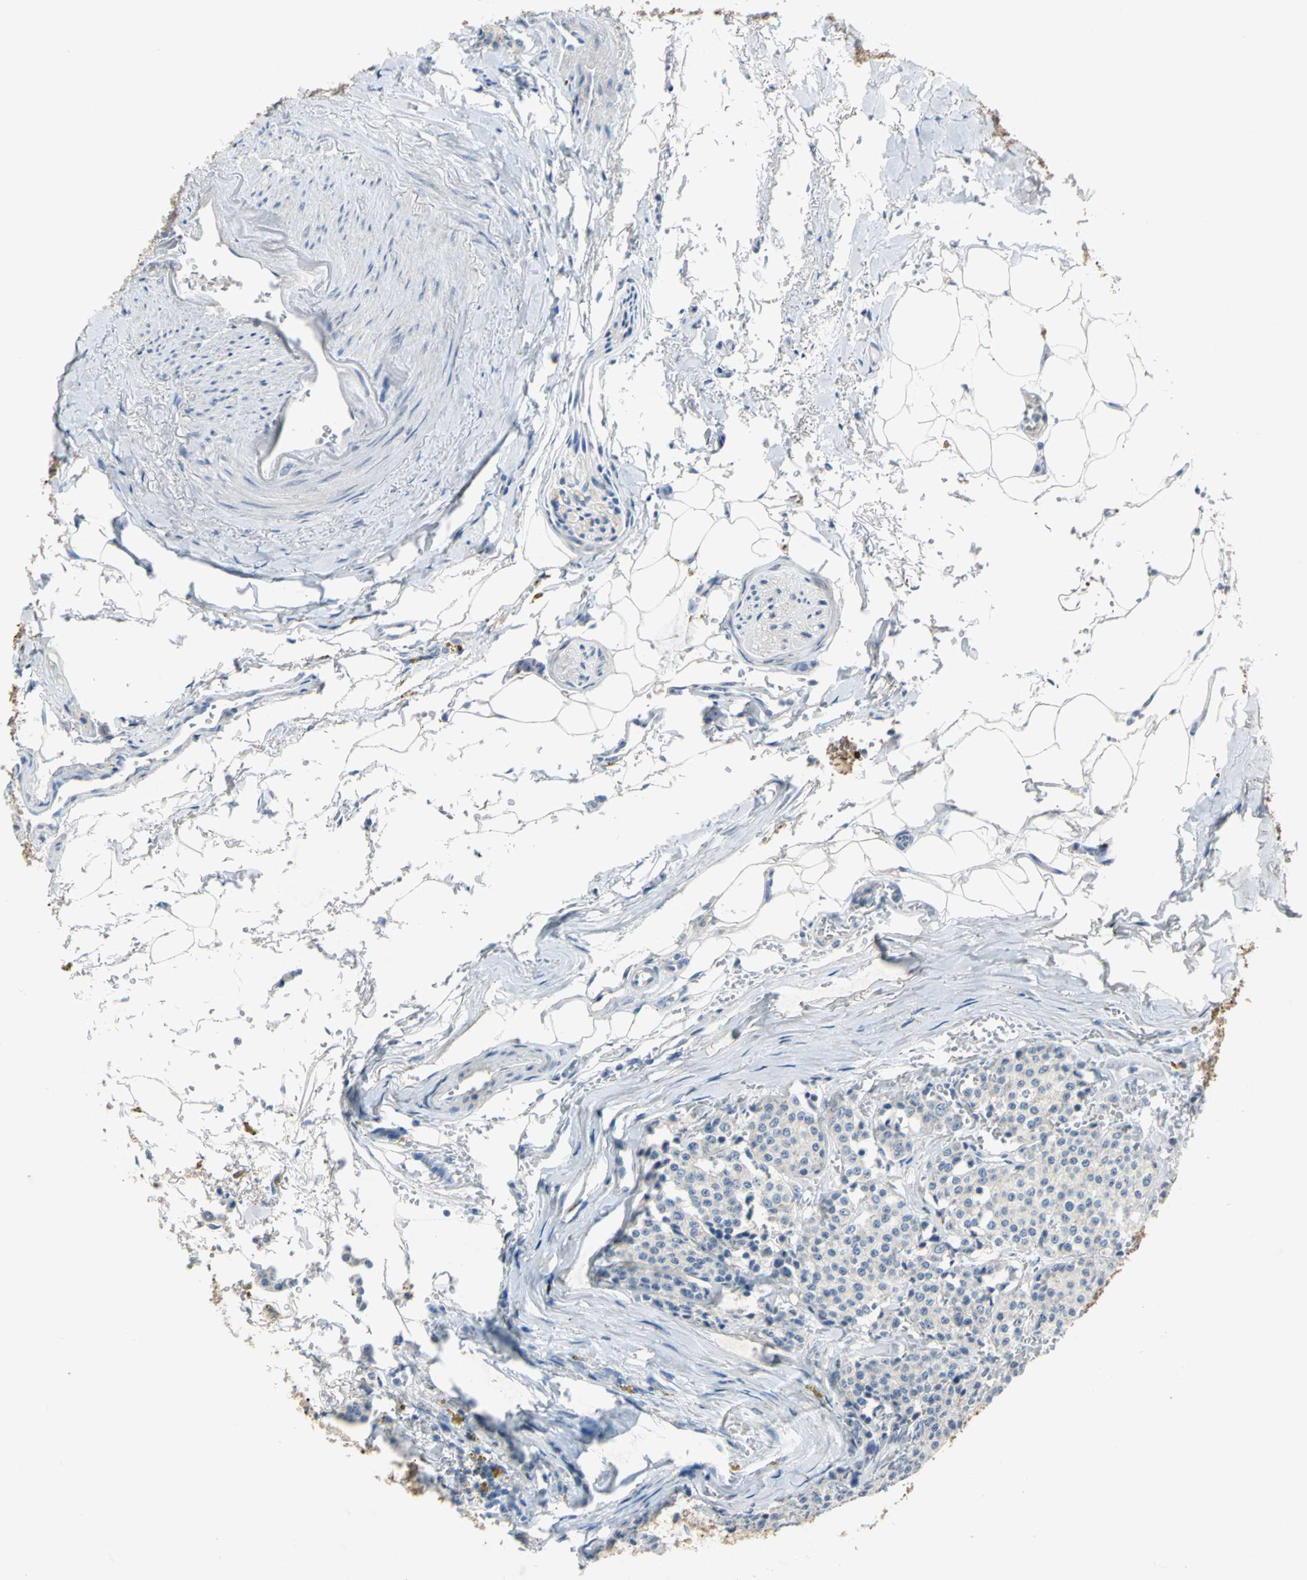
{"staining": {"intensity": "negative", "quantity": "none", "location": "none"}, "tissue": "carcinoid", "cell_type": "Tumor cells", "image_type": "cancer", "snomed": [{"axis": "morphology", "description": "Carcinoid, malignant, NOS"}, {"axis": "topography", "description": "Colon"}], "caption": "There is no significant positivity in tumor cells of carcinoid (malignant).", "gene": "PTGDS", "patient": {"sex": "female", "age": 61}}